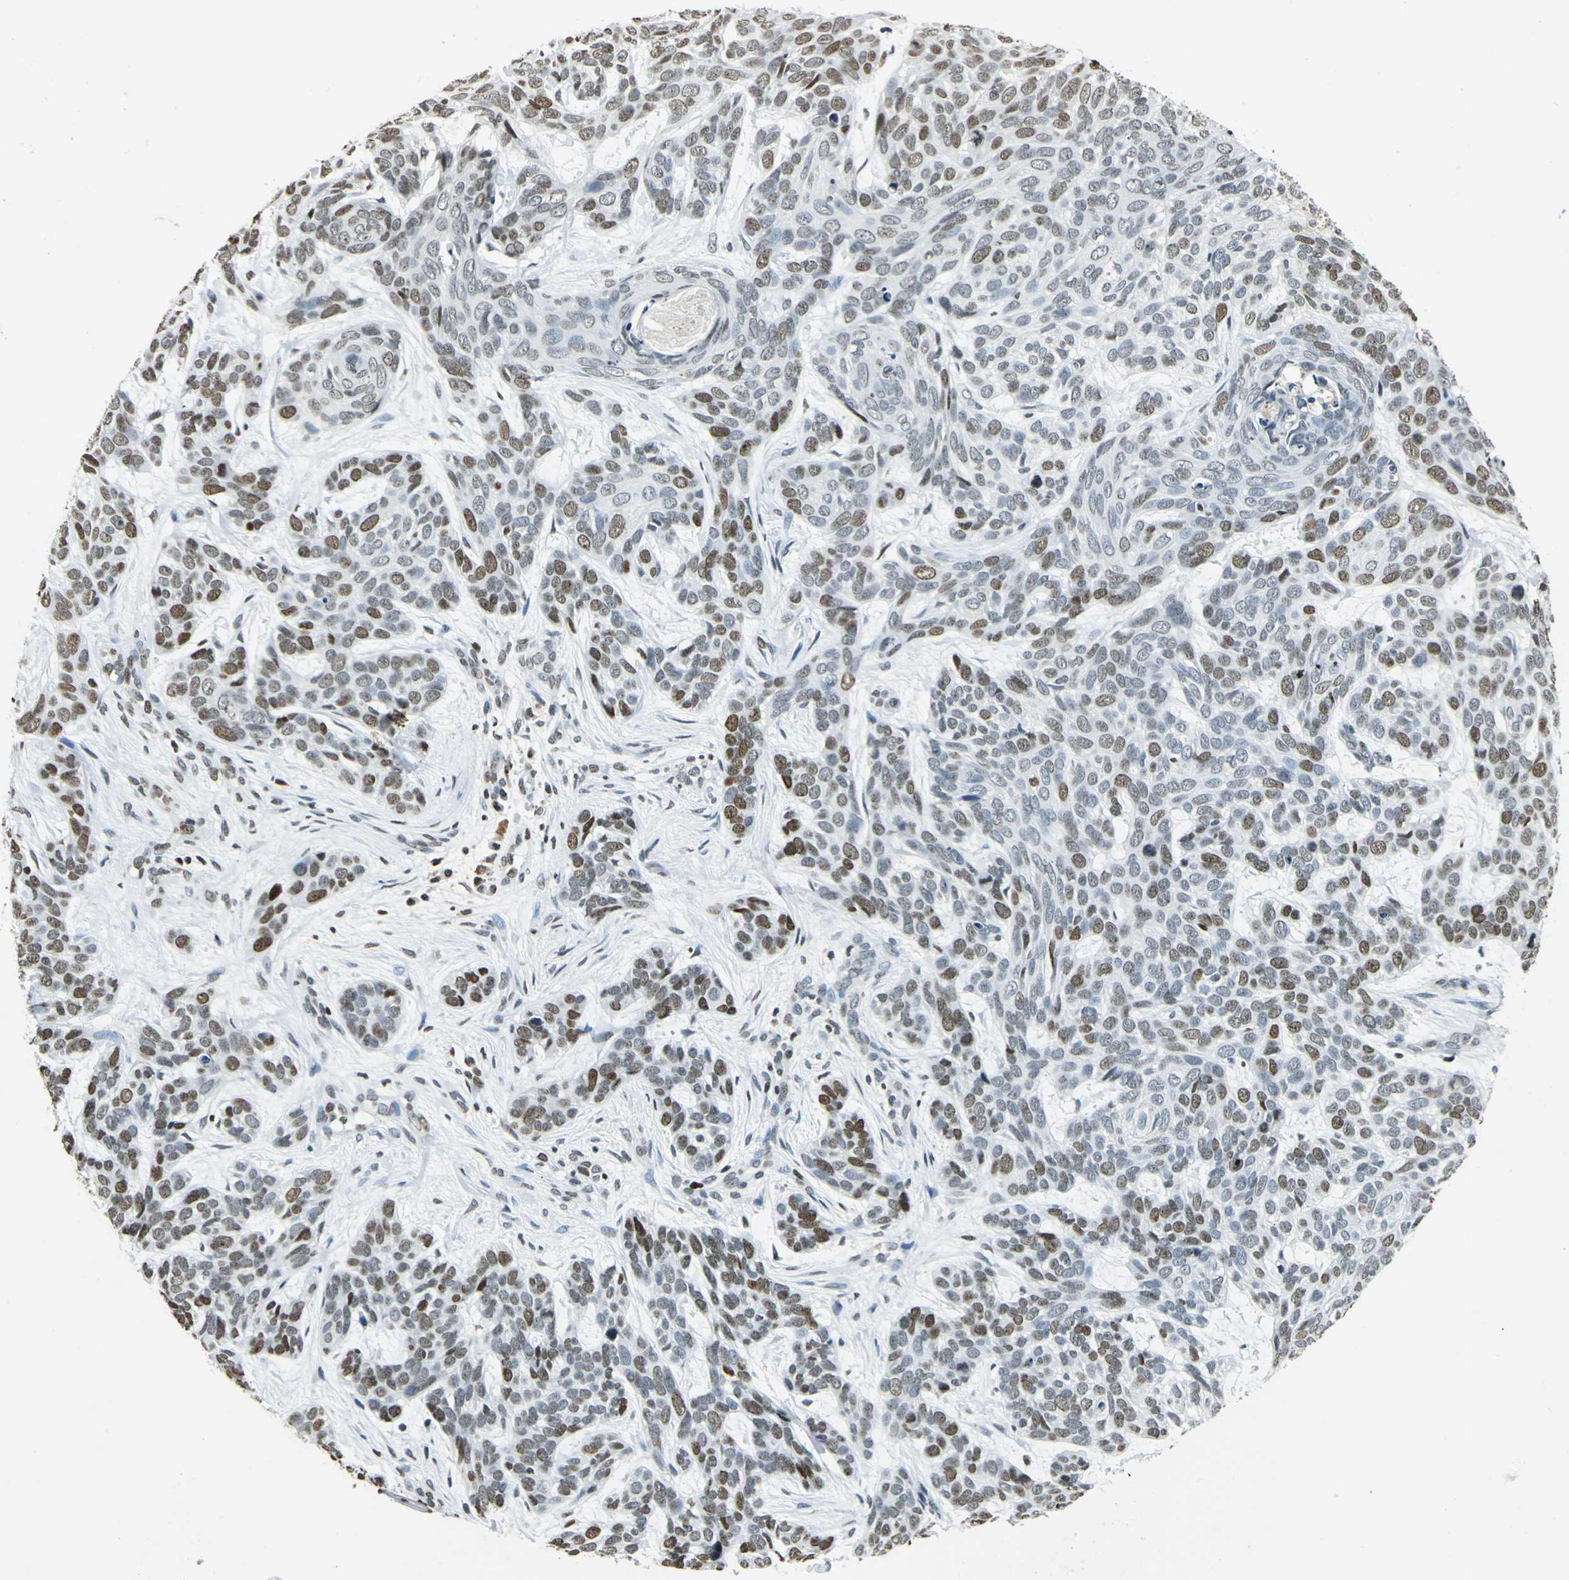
{"staining": {"intensity": "moderate", "quantity": "25%-75%", "location": "nuclear"}, "tissue": "skin cancer", "cell_type": "Tumor cells", "image_type": "cancer", "snomed": [{"axis": "morphology", "description": "Basal cell carcinoma"}, {"axis": "topography", "description": "Skin"}], "caption": "Skin cancer (basal cell carcinoma) tissue shows moderate nuclear positivity in approximately 25%-75% of tumor cells Immunohistochemistry stains the protein in brown and the nuclei are stained blue.", "gene": "MCM4", "patient": {"sex": "male", "age": 87}}